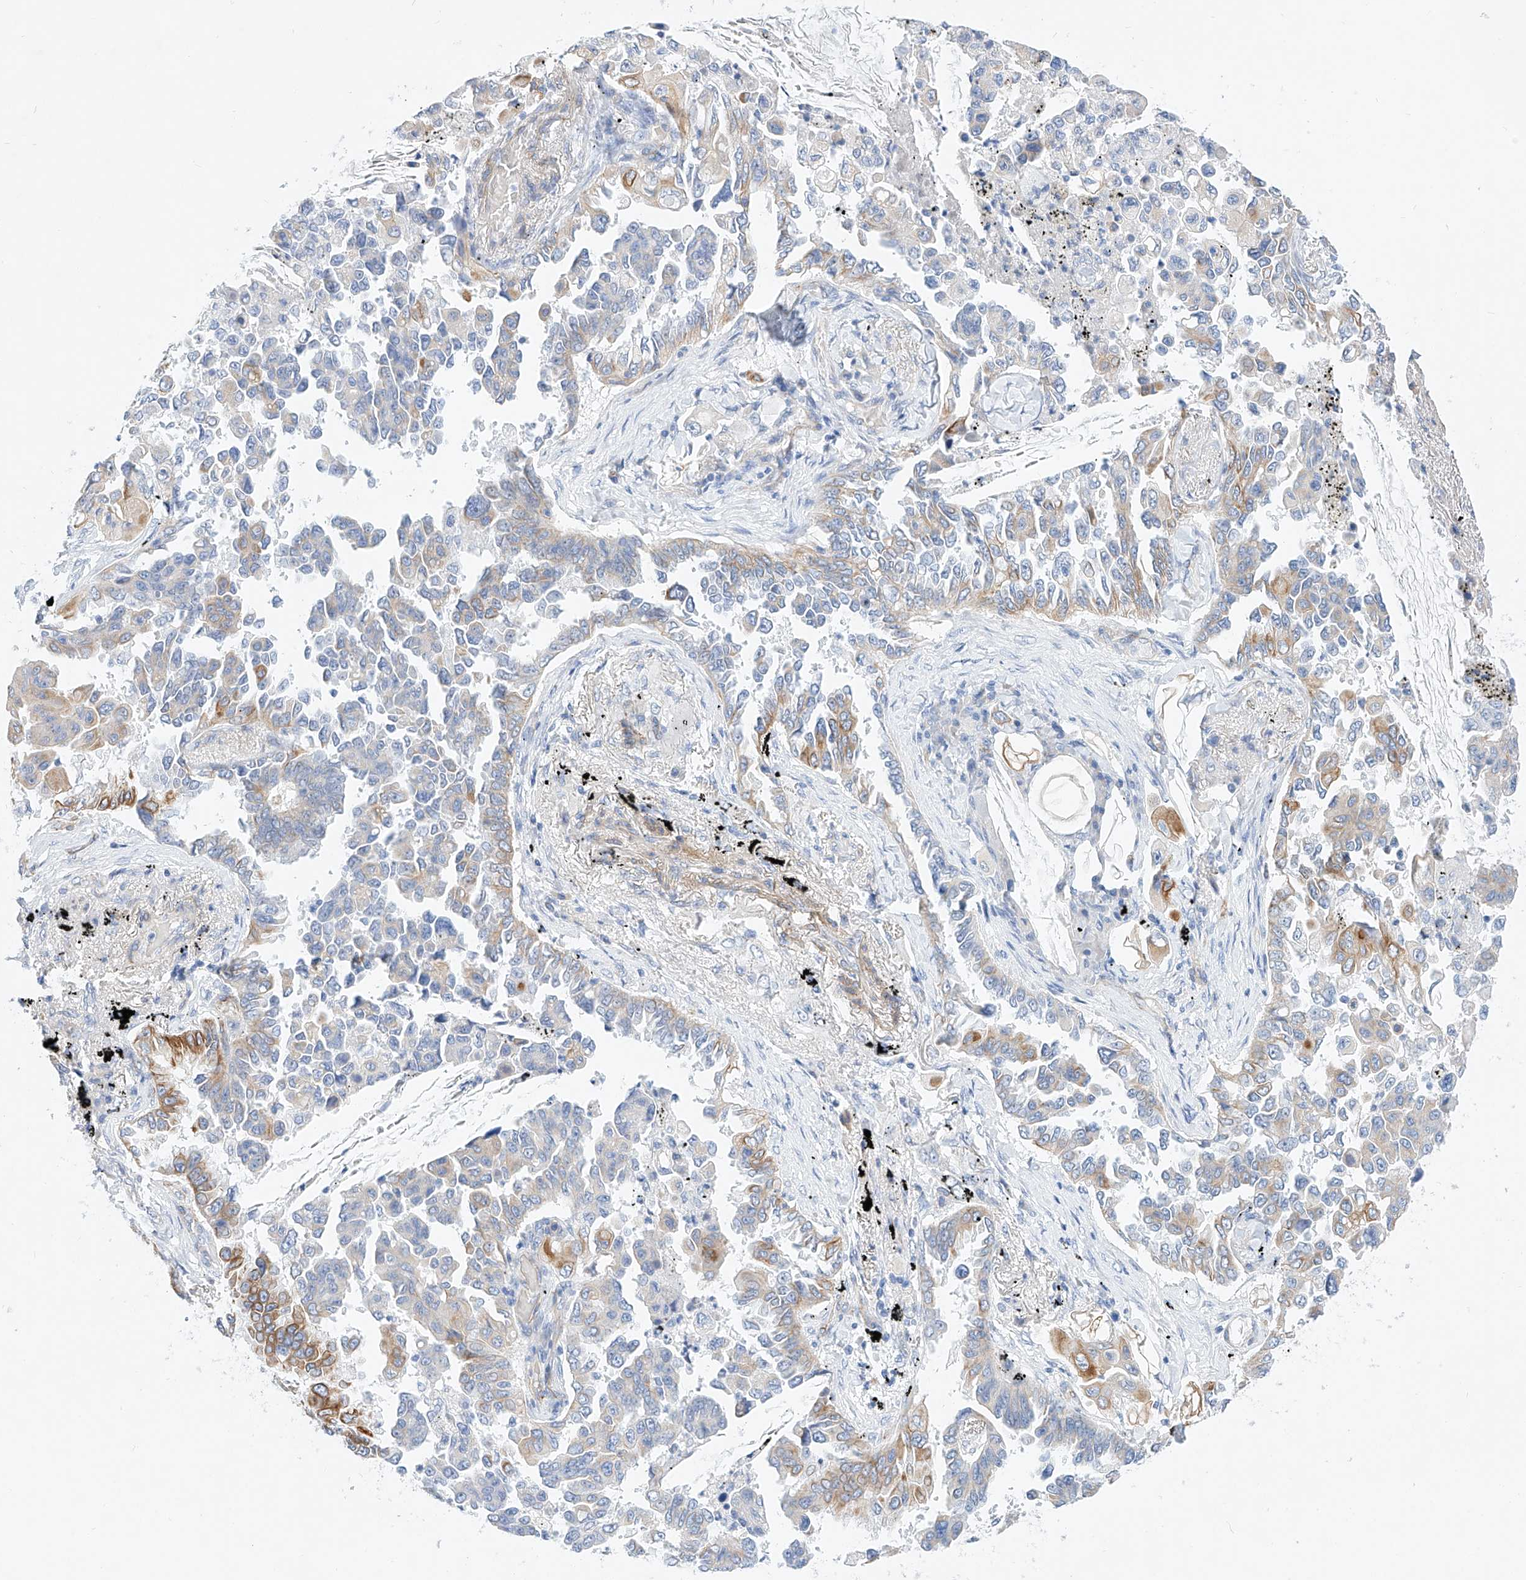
{"staining": {"intensity": "moderate", "quantity": "<25%", "location": "cytoplasmic/membranous"}, "tissue": "lung cancer", "cell_type": "Tumor cells", "image_type": "cancer", "snomed": [{"axis": "morphology", "description": "Adenocarcinoma, NOS"}, {"axis": "topography", "description": "Lung"}], "caption": "Protein expression analysis of human adenocarcinoma (lung) reveals moderate cytoplasmic/membranous positivity in about <25% of tumor cells. (DAB (3,3'-diaminobenzidine) IHC, brown staining for protein, blue staining for nuclei).", "gene": "SBSPON", "patient": {"sex": "female", "age": 67}}